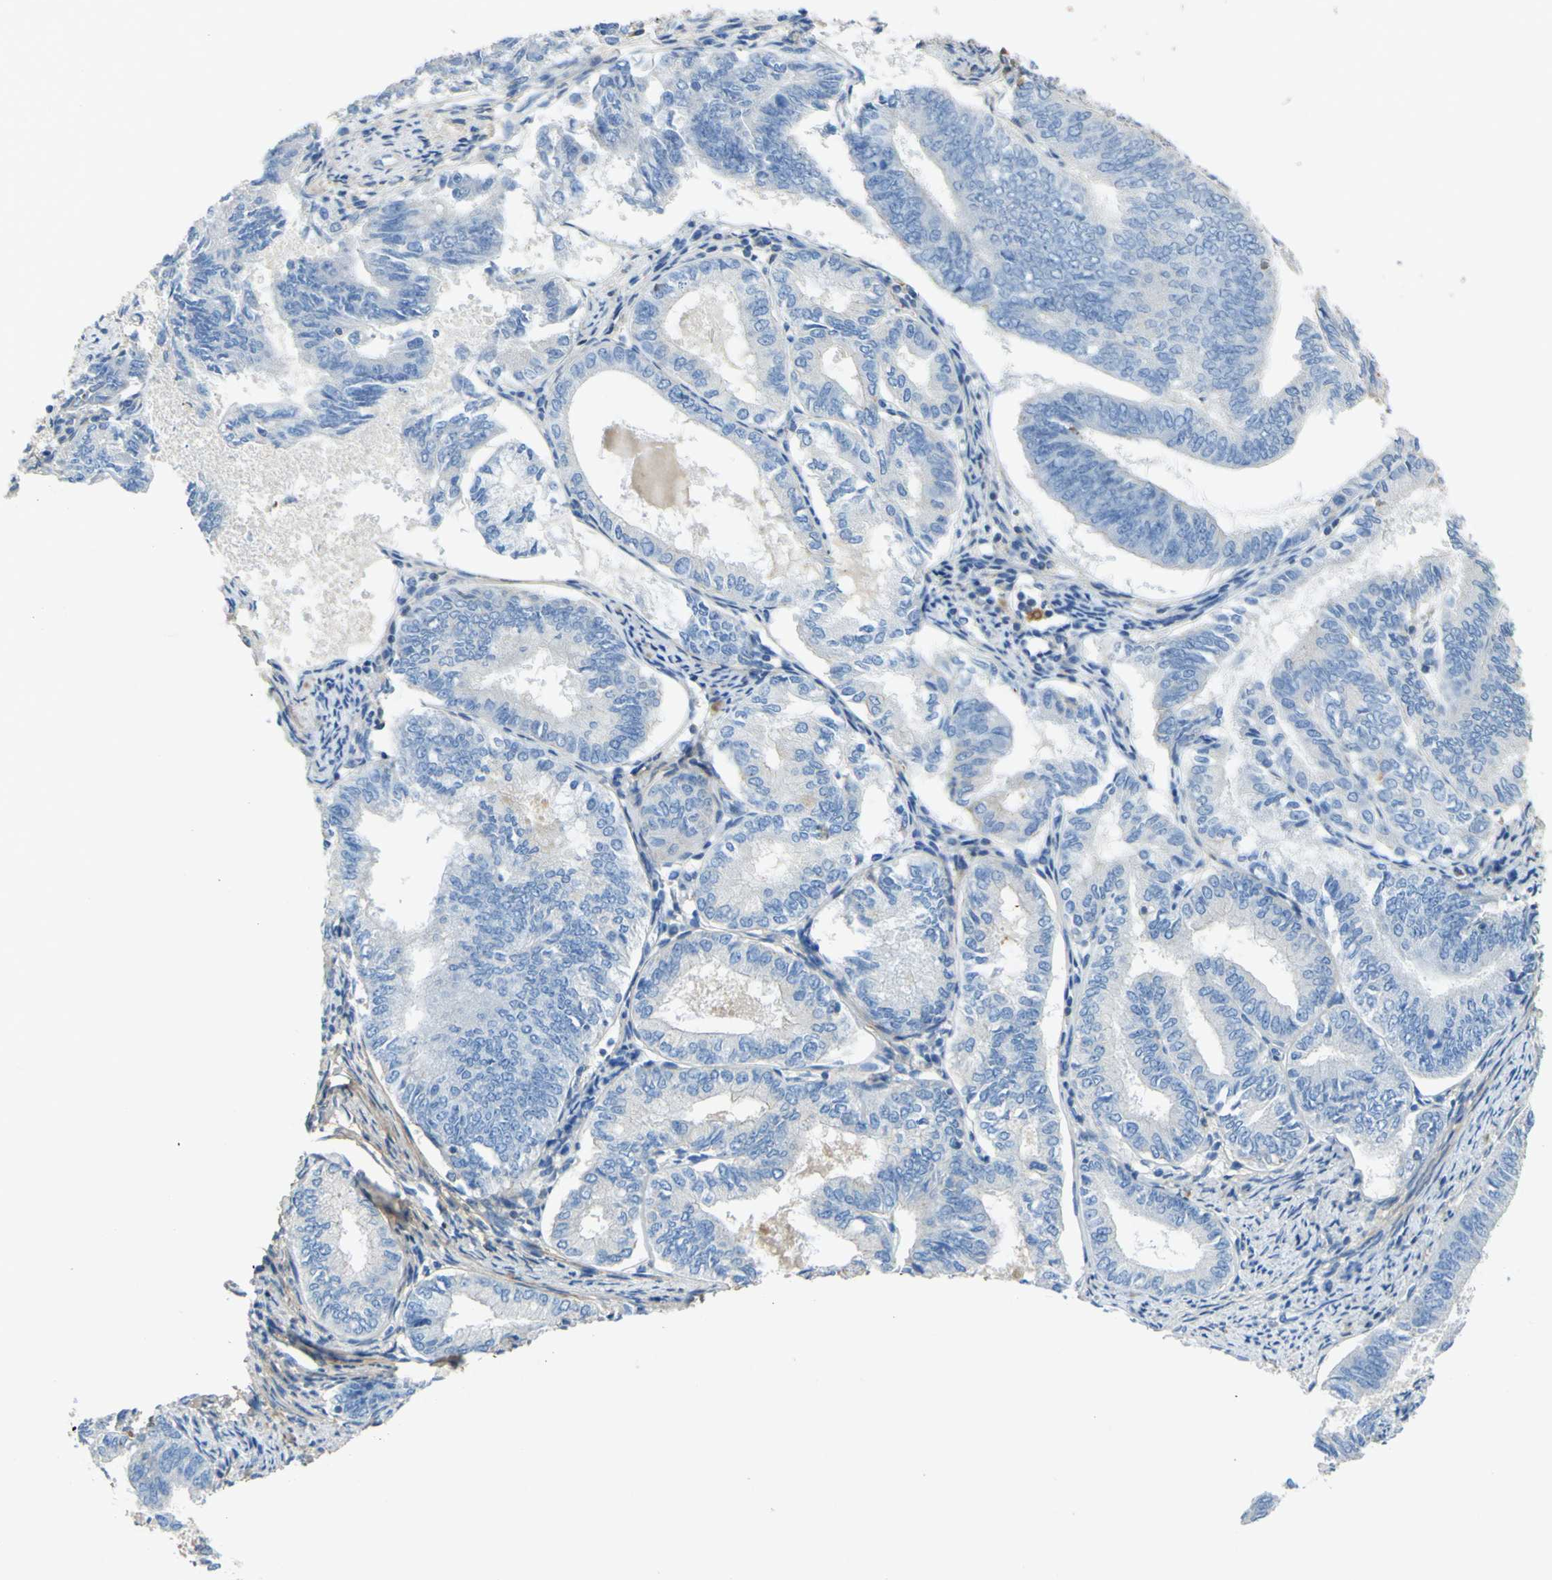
{"staining": {"intensity": "negative", "quantity": "none", "location": "none"}, "tissue": "endometrial cancer", "cell_type": "Tumor cells", "image_type": "cancer", "snomed": [{"axis": "morphology", "description": "Adenocarcinoma, NOS"}, {"axis": "topography", "description": "Endometrium"}], "caption": "An IHC photomicrograph of endometrial cancer is shown. There is no staining in tumor cells of endometrial cancer.", "gene": "OGN", "patient": {"sex": "female", "age": 86}}